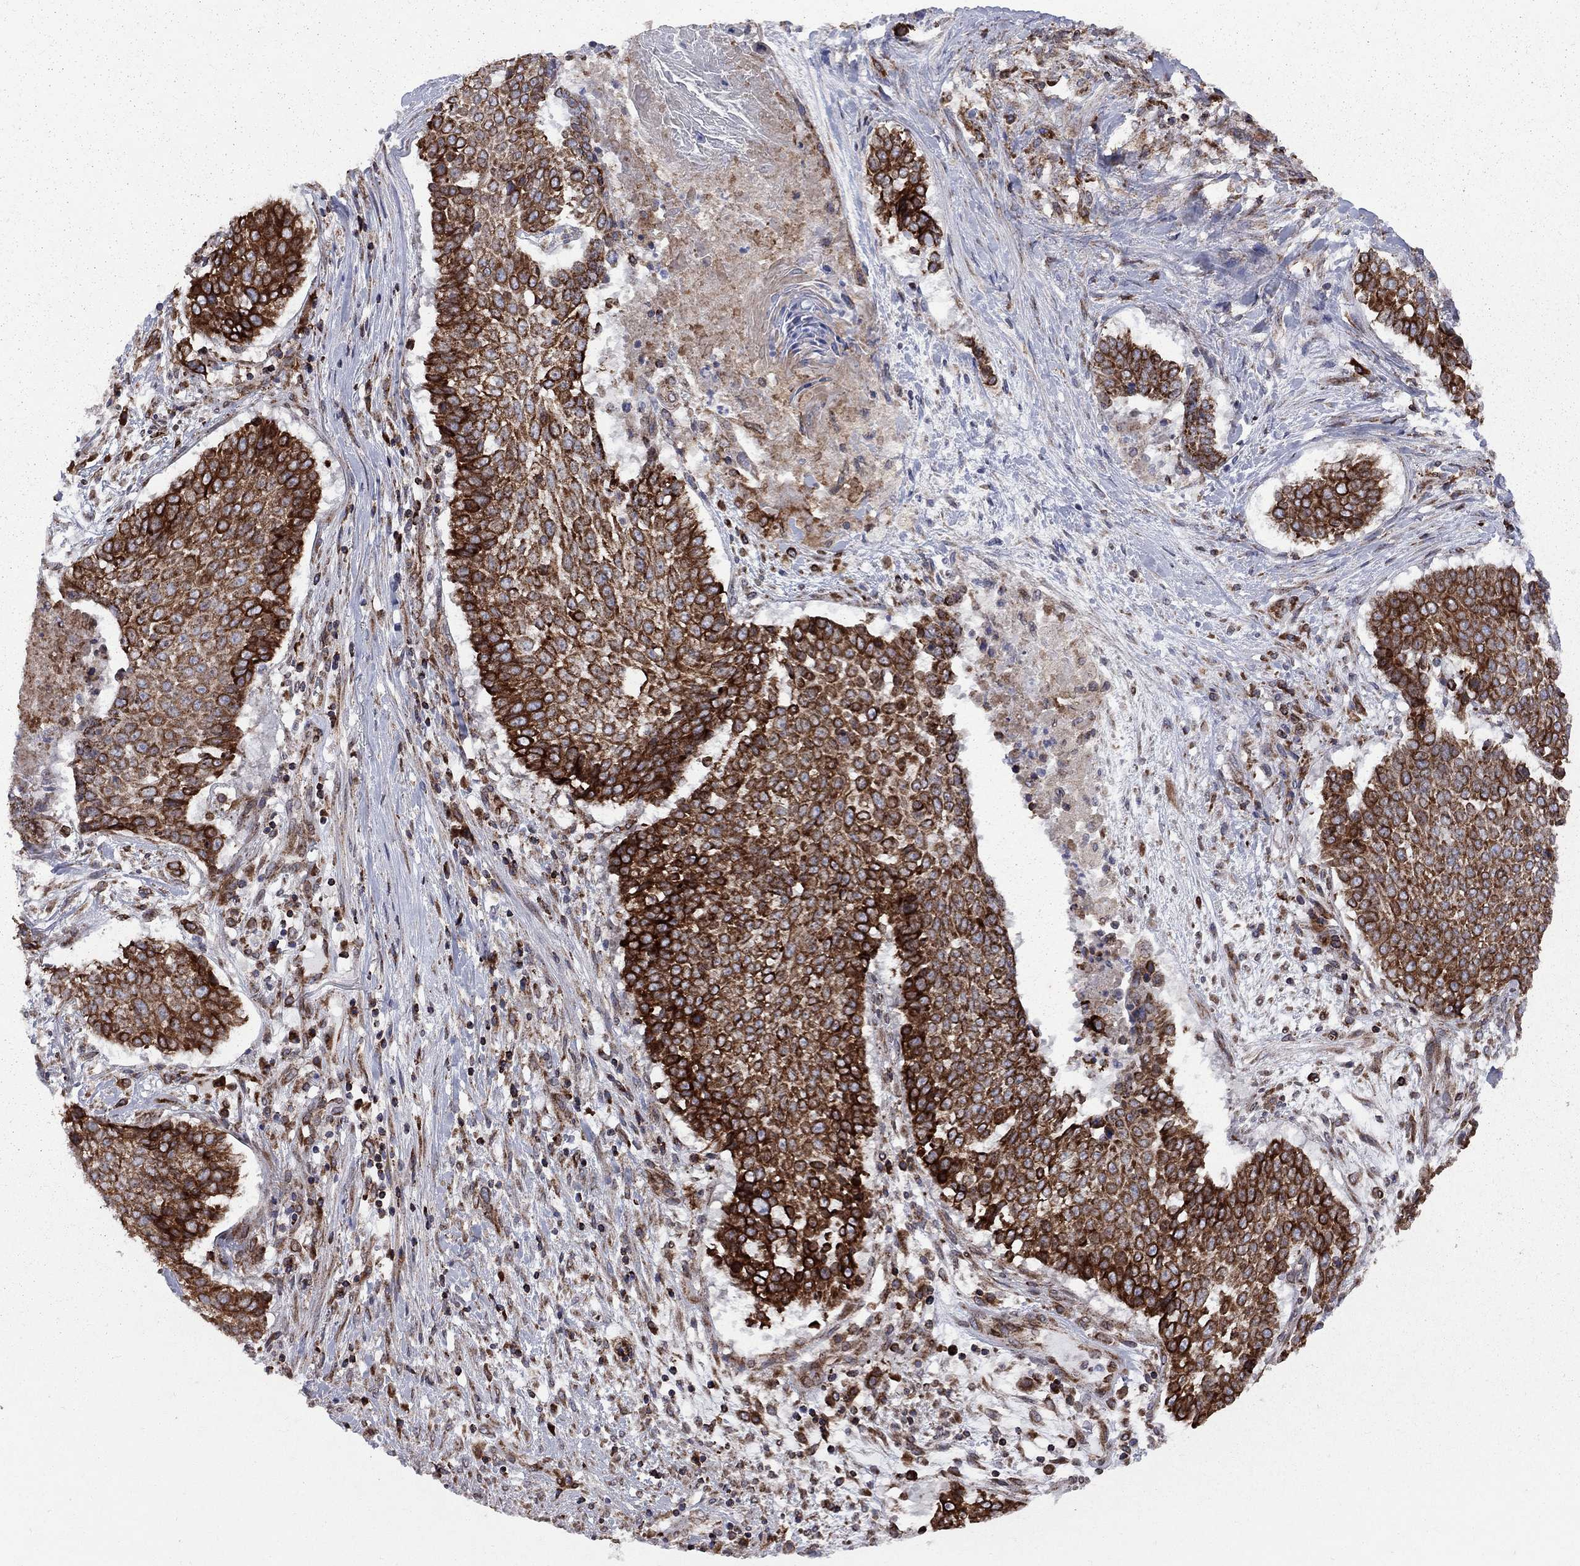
{"staining": {"intensity": "strong", "quantity": "25%-75%", "location": "cytoplasmic/membranous"}, "tissue": "lung cancer", "cell_type": "Tumor cells", "image_type": "cancer", "snomed": [{"axis": "morphology", "description": "Squamous cell carcinoma, NOS"}, {"axis": "topography", "description": "Lung"}], "caption": "High-power microscopy captured an immunohistochemistry (IHC) micrograph of lung cancer, revealing strong cytoplasmic/membranous positivity in about 25%-75% of tumor cells. The protein is shown in brown color, while the nuclei are stained blue.", "gene": "CLPTM1", "patient": {"sex": "male", "age": 64}}